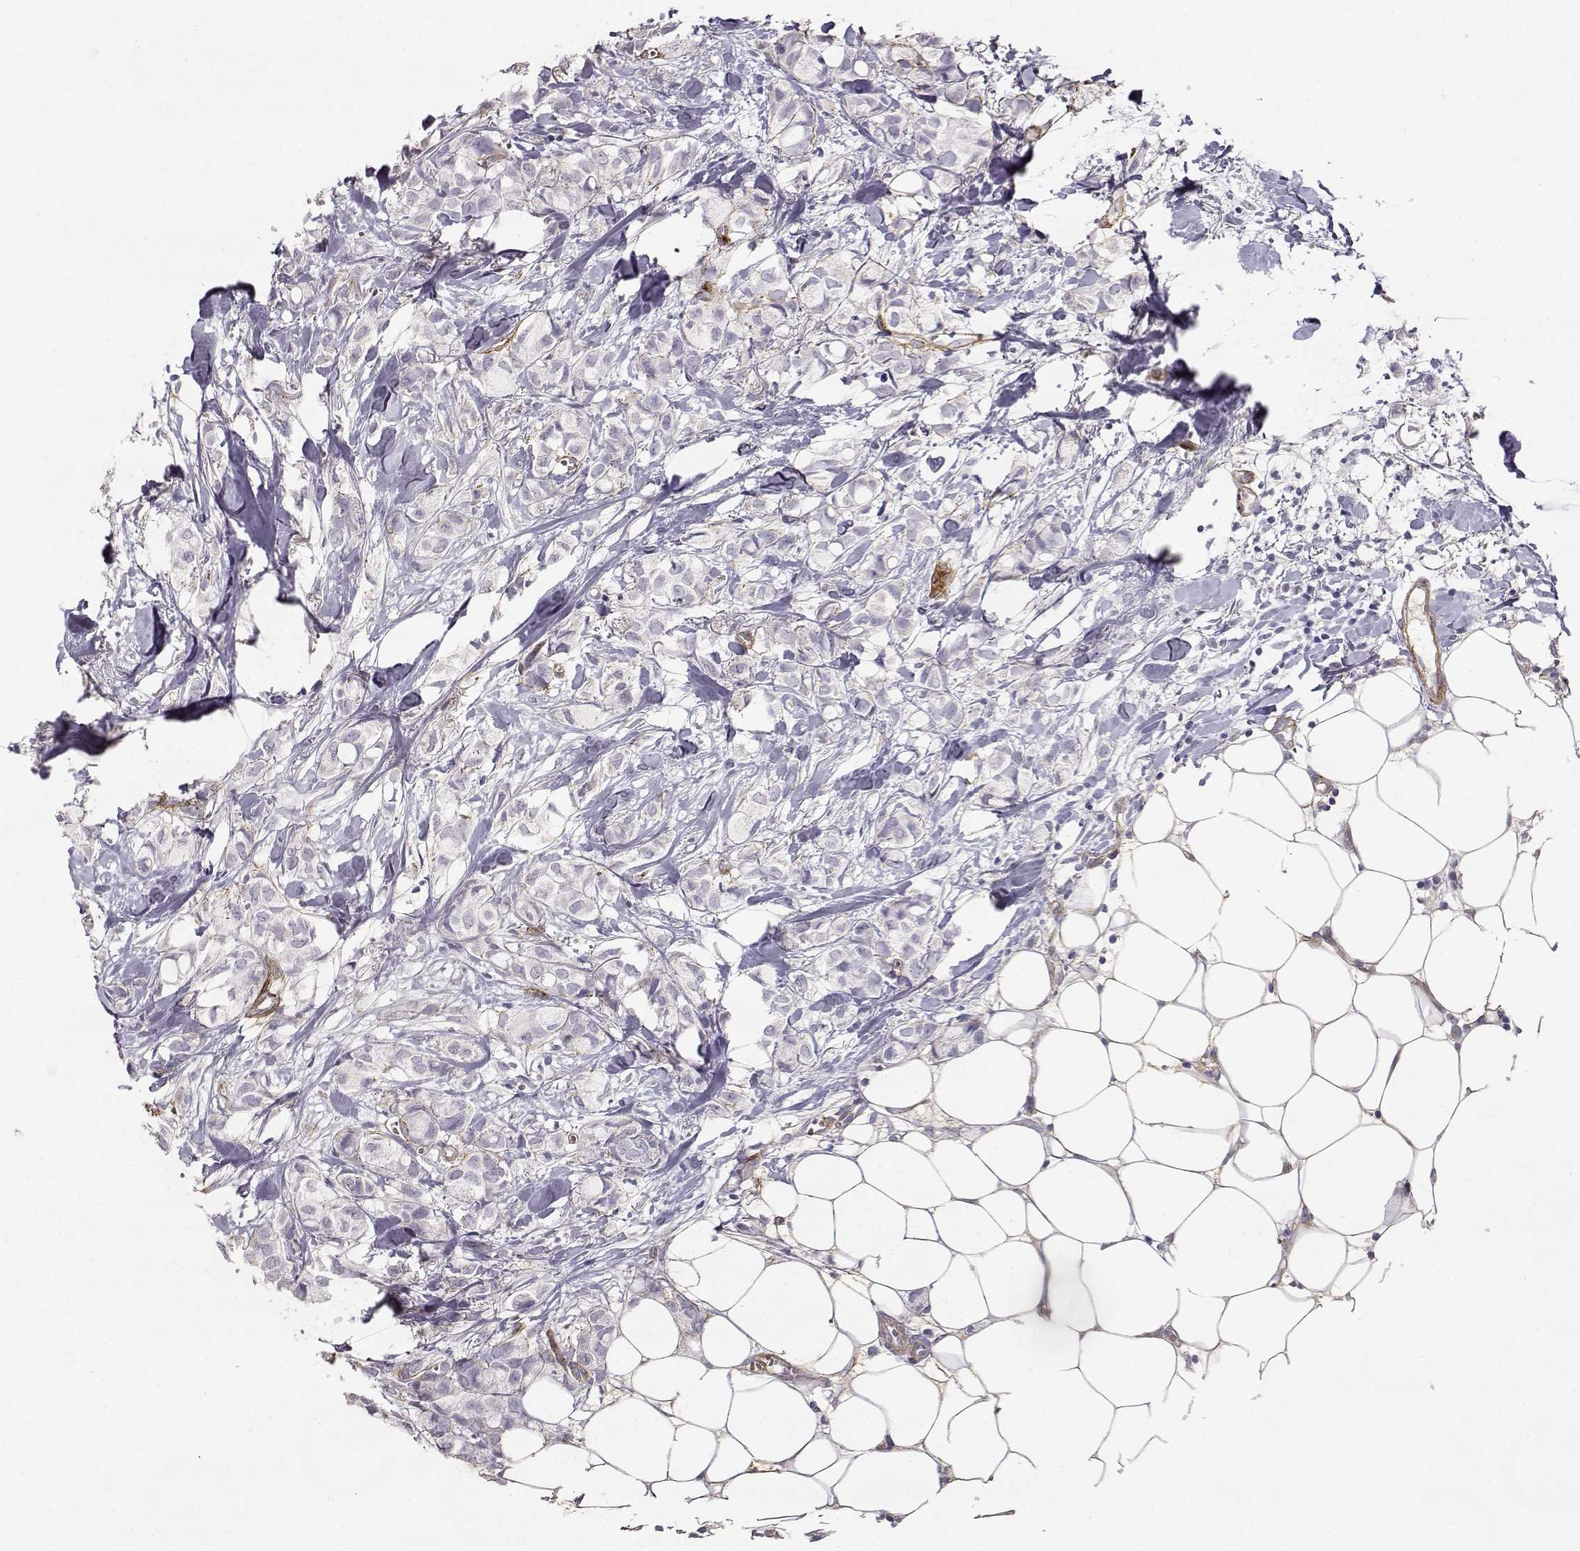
{"staining": {"intensity": "negative", "quantity": "none", "location": "none"}, "tissue": "breast cancer", "cell_type": "Tumor cells", "image_type": "cancer", "snomed": [{"axis": "morphology", "description": "Duct carcinoma"}, {"axis": "topography", "description": "Breast"}], "caption": "High magnification brightfield microscopy of breast cancer stained with DAB (3,3'-diaminobenzidine) (brown) and counterstained with hematoxylin (blue): tumor cells show no significant expression.", "gene": "LAMC1", "patient": {"sex": "female", "age": 85}}